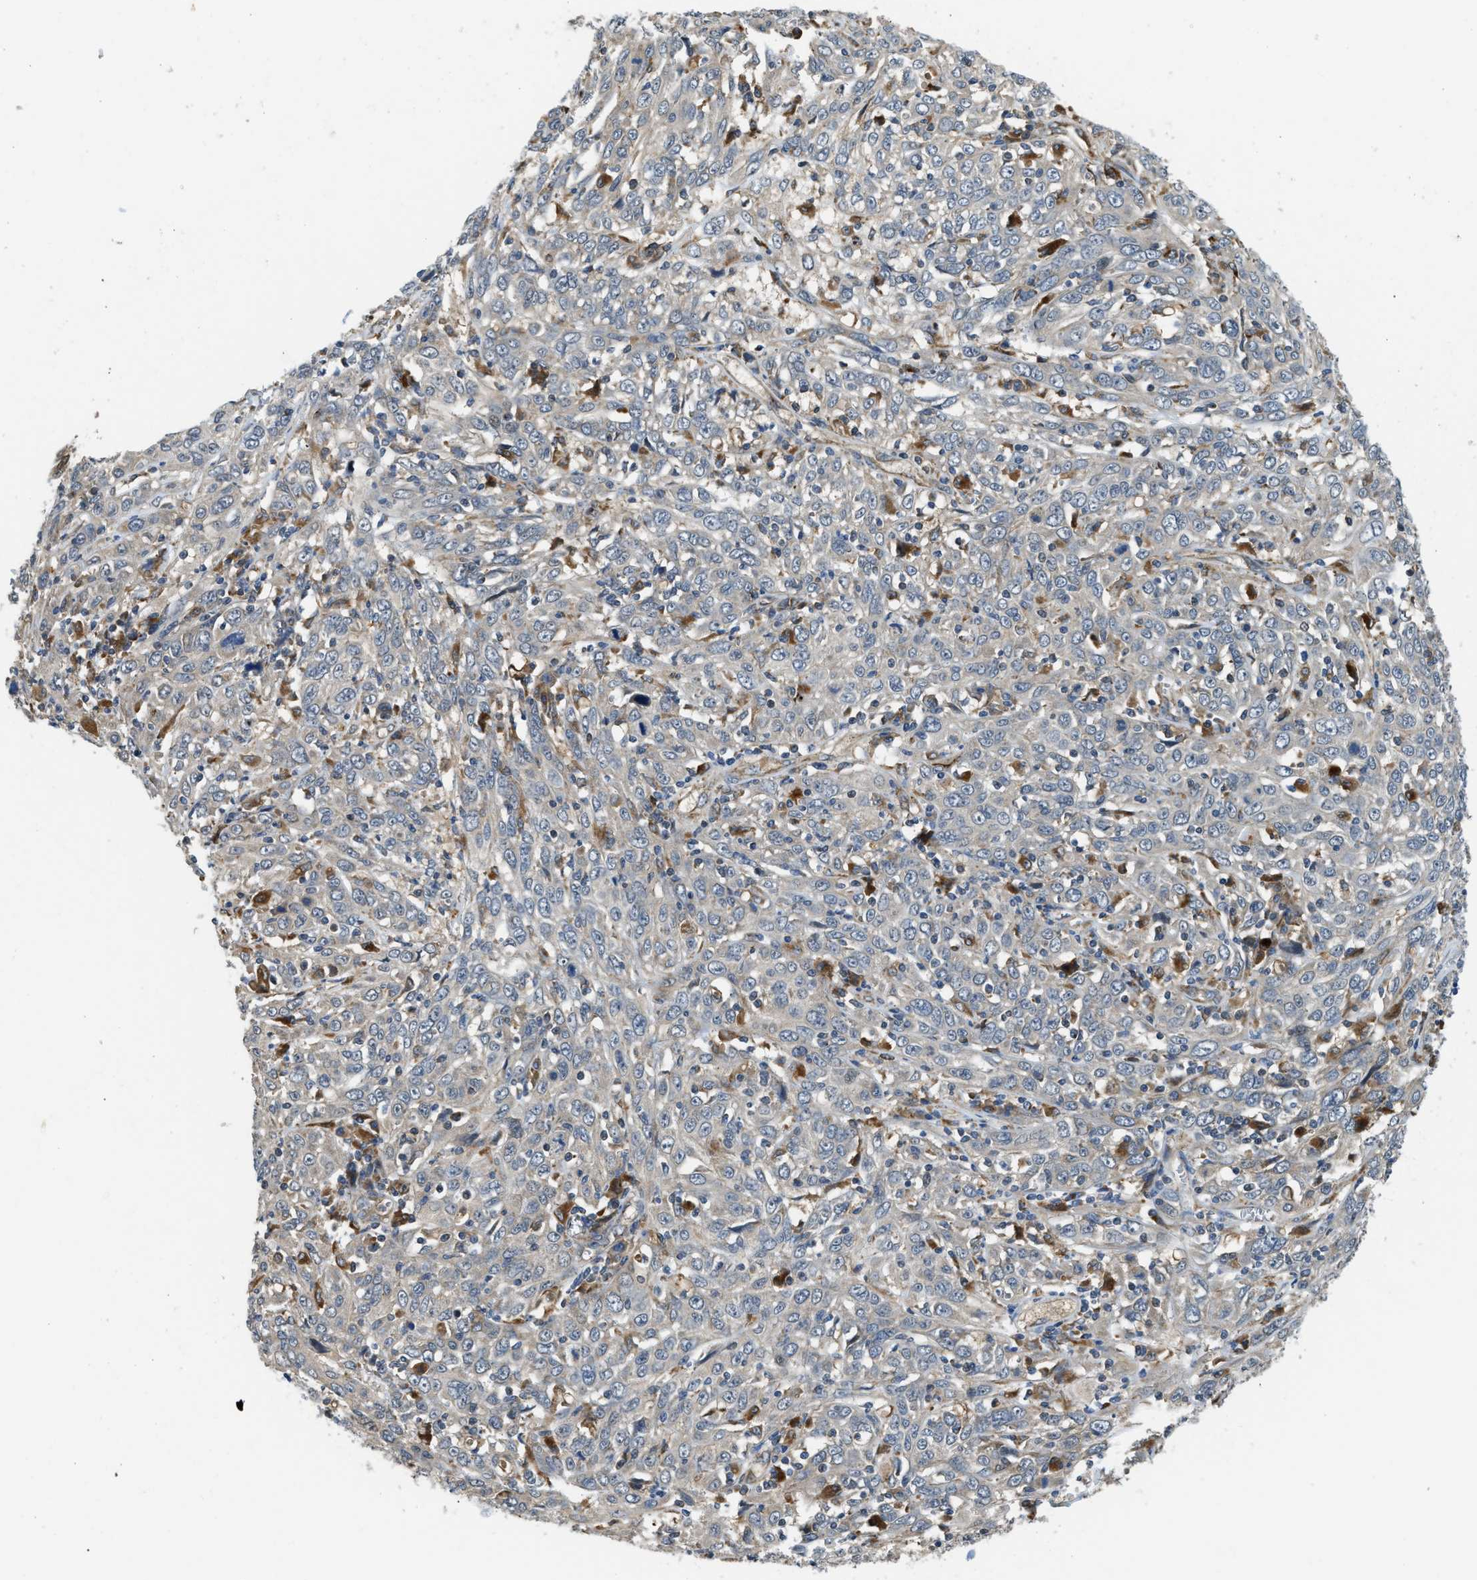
{"staining": {"intensity": "weak", "quantity": "<25%", "location": "cytoplasmic/membranous"}, "tissue": "cervical cancer", "cell_type": "Tumor cells", "image_type": "cancer", "snomed": [{"axis": "morphology", "description": "Squamous cell carcinoma, NOS"}, {"axis": "topography", "description": "Cervix"}], "caption": "Immunohistochemistry (IHC) of human cervical cancer displays no expression in tumor cells.", "gene": "STARD3NL", "patient": {"sex": "female", "age": 46}}